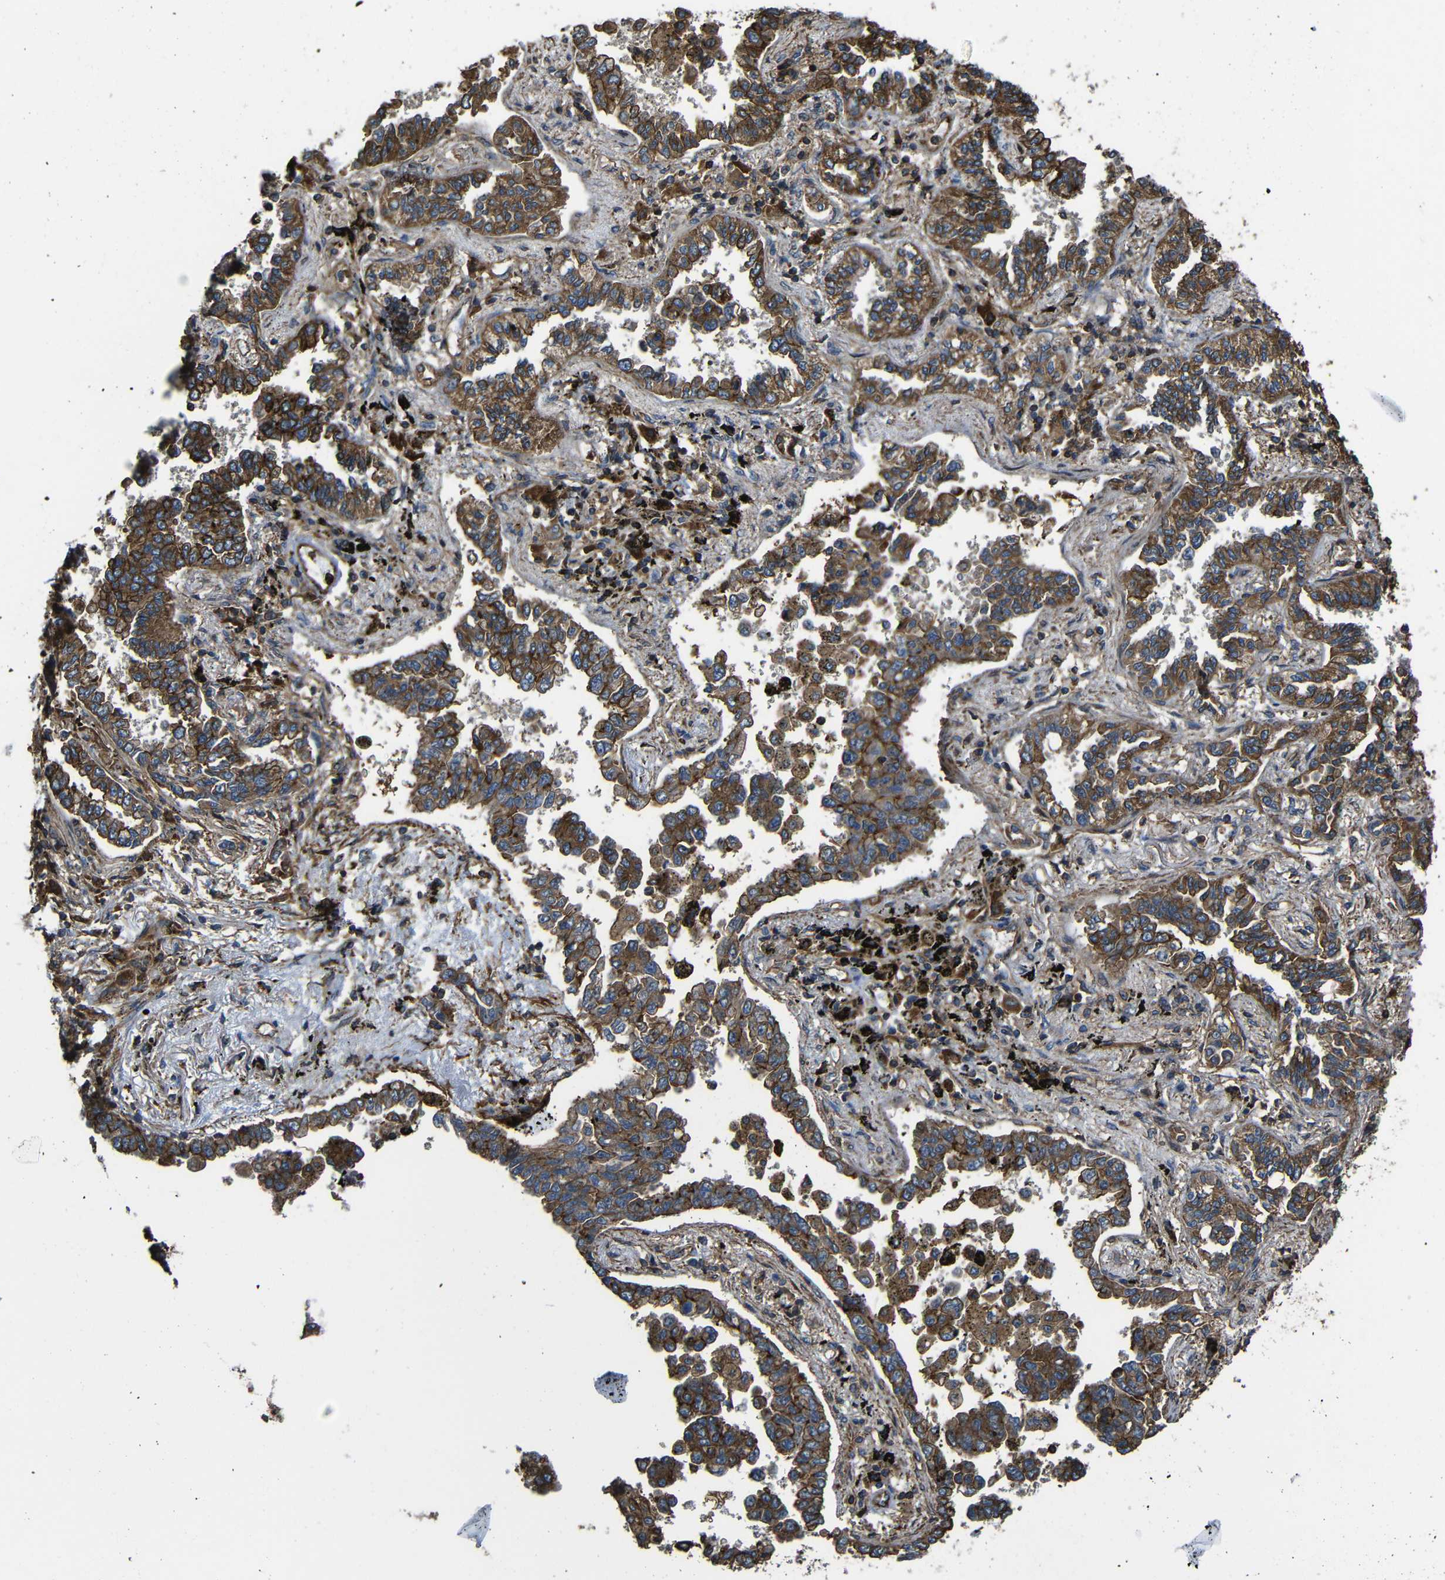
{"staining": {"intensity": "moderate", "quantity": ">75%", "location": "cytoplasmic/membranous"}, "tissue": "lung cancer", "cell_type": "Tumor cells", "image_type": "cancer", "snomed": [{"axis": "morphology", "description": "Normal tissue, NOS"}, {"axis": "morphology", "description": "Adenocarcinoma, NOS"}, {"axis": "topography", "description": "Lung"}], "caption": "Immunohistochemistry of lung adenocarcinoma reveals medium levels of moderate cytoplasmic/membranous positivity in about >75% of tumor cells.", "gene": "PTCH1", "patient": {"sex": "male", "age": 59}}